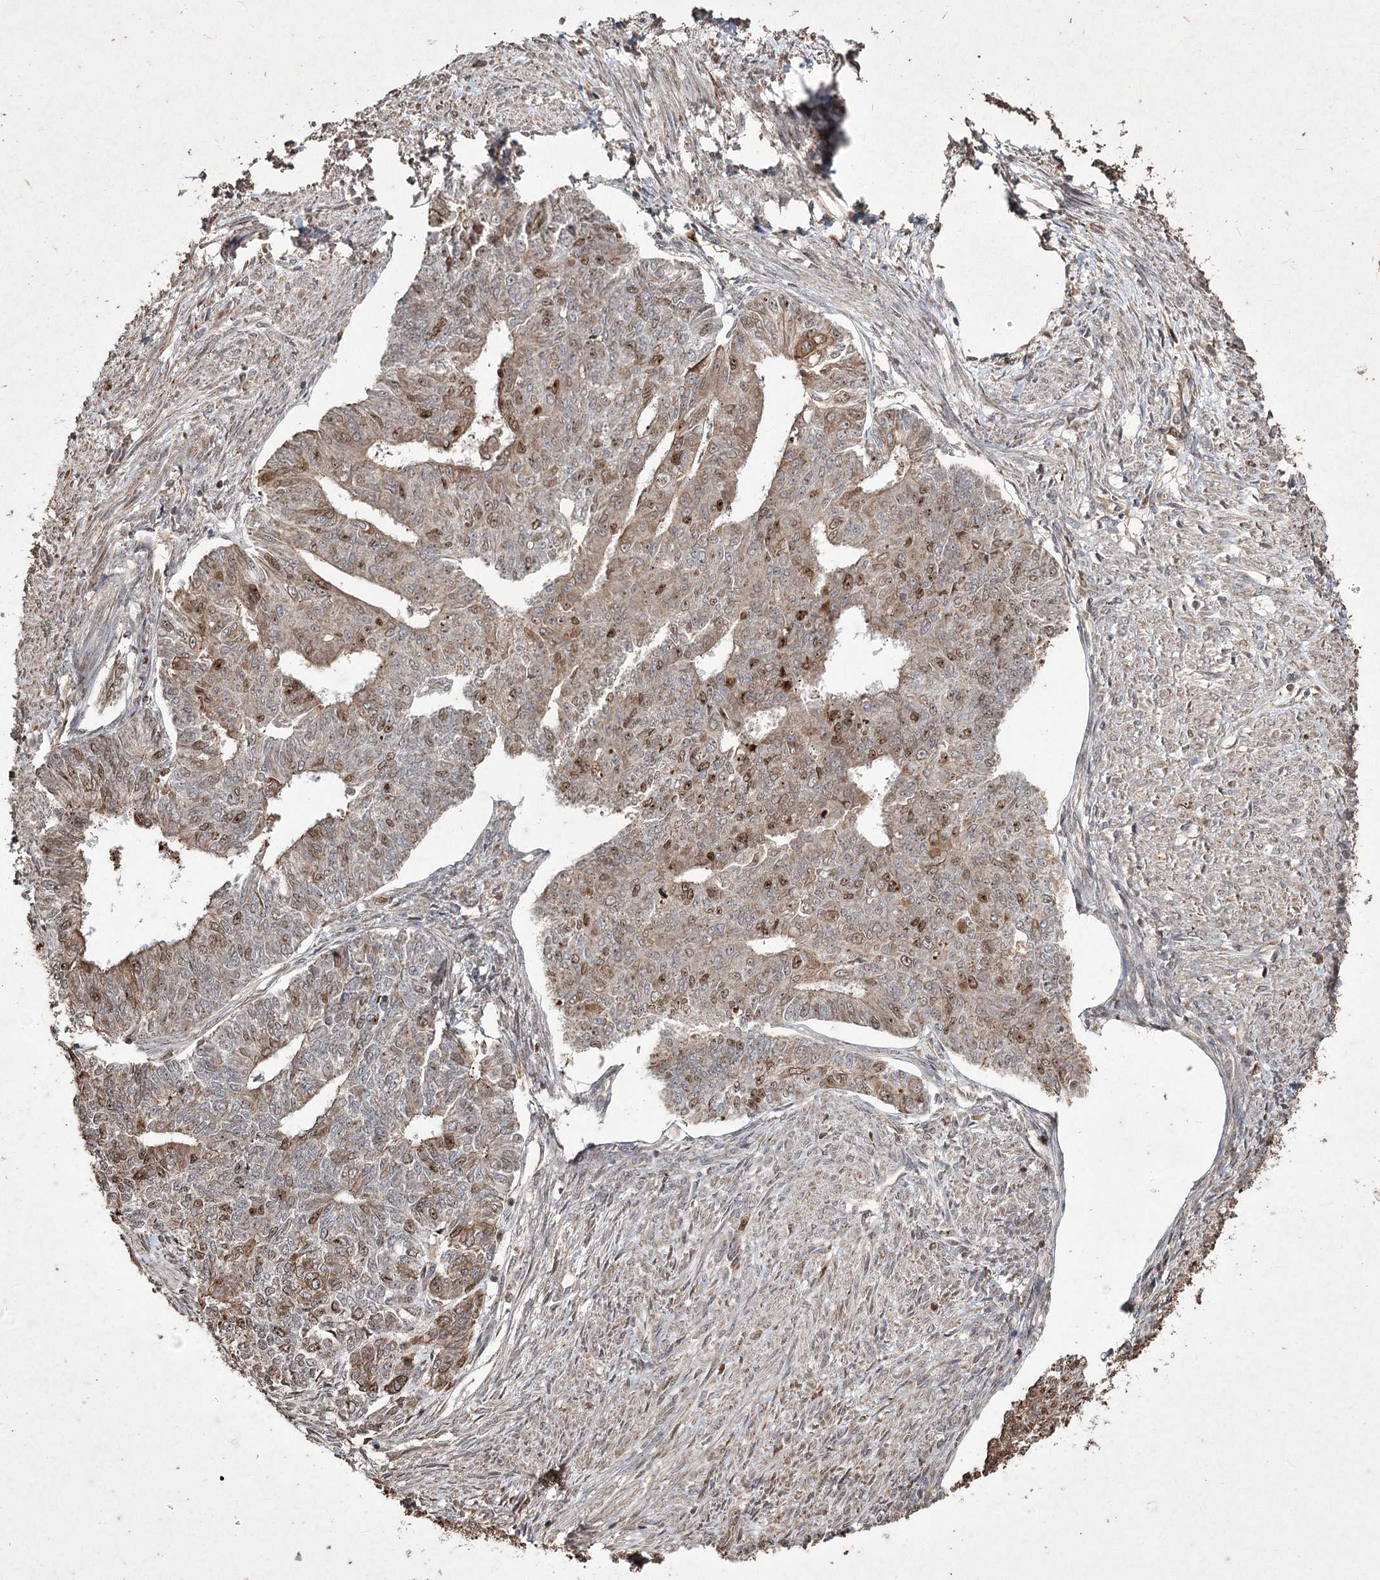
{"staining": {"intensity": "moderate", "quantity": "<25%", "location": "nuclear"}, "tissue": "endometrial cancer", "cell_type": "Tumor cells", "image_type": "cancer", "snomed": [{"axis": "morphology", "description": "Adenocarcinoma, NOS"}, {"axis": "topography", "description": "Endometrium"}], "caption": "A low amount of moderate nuclear positivity is appreciated in approximately <25% of tumor cells in endometrial cancer tissue.", "gene": "PRC1", "patient": {"sex": "female", "age": 32}}